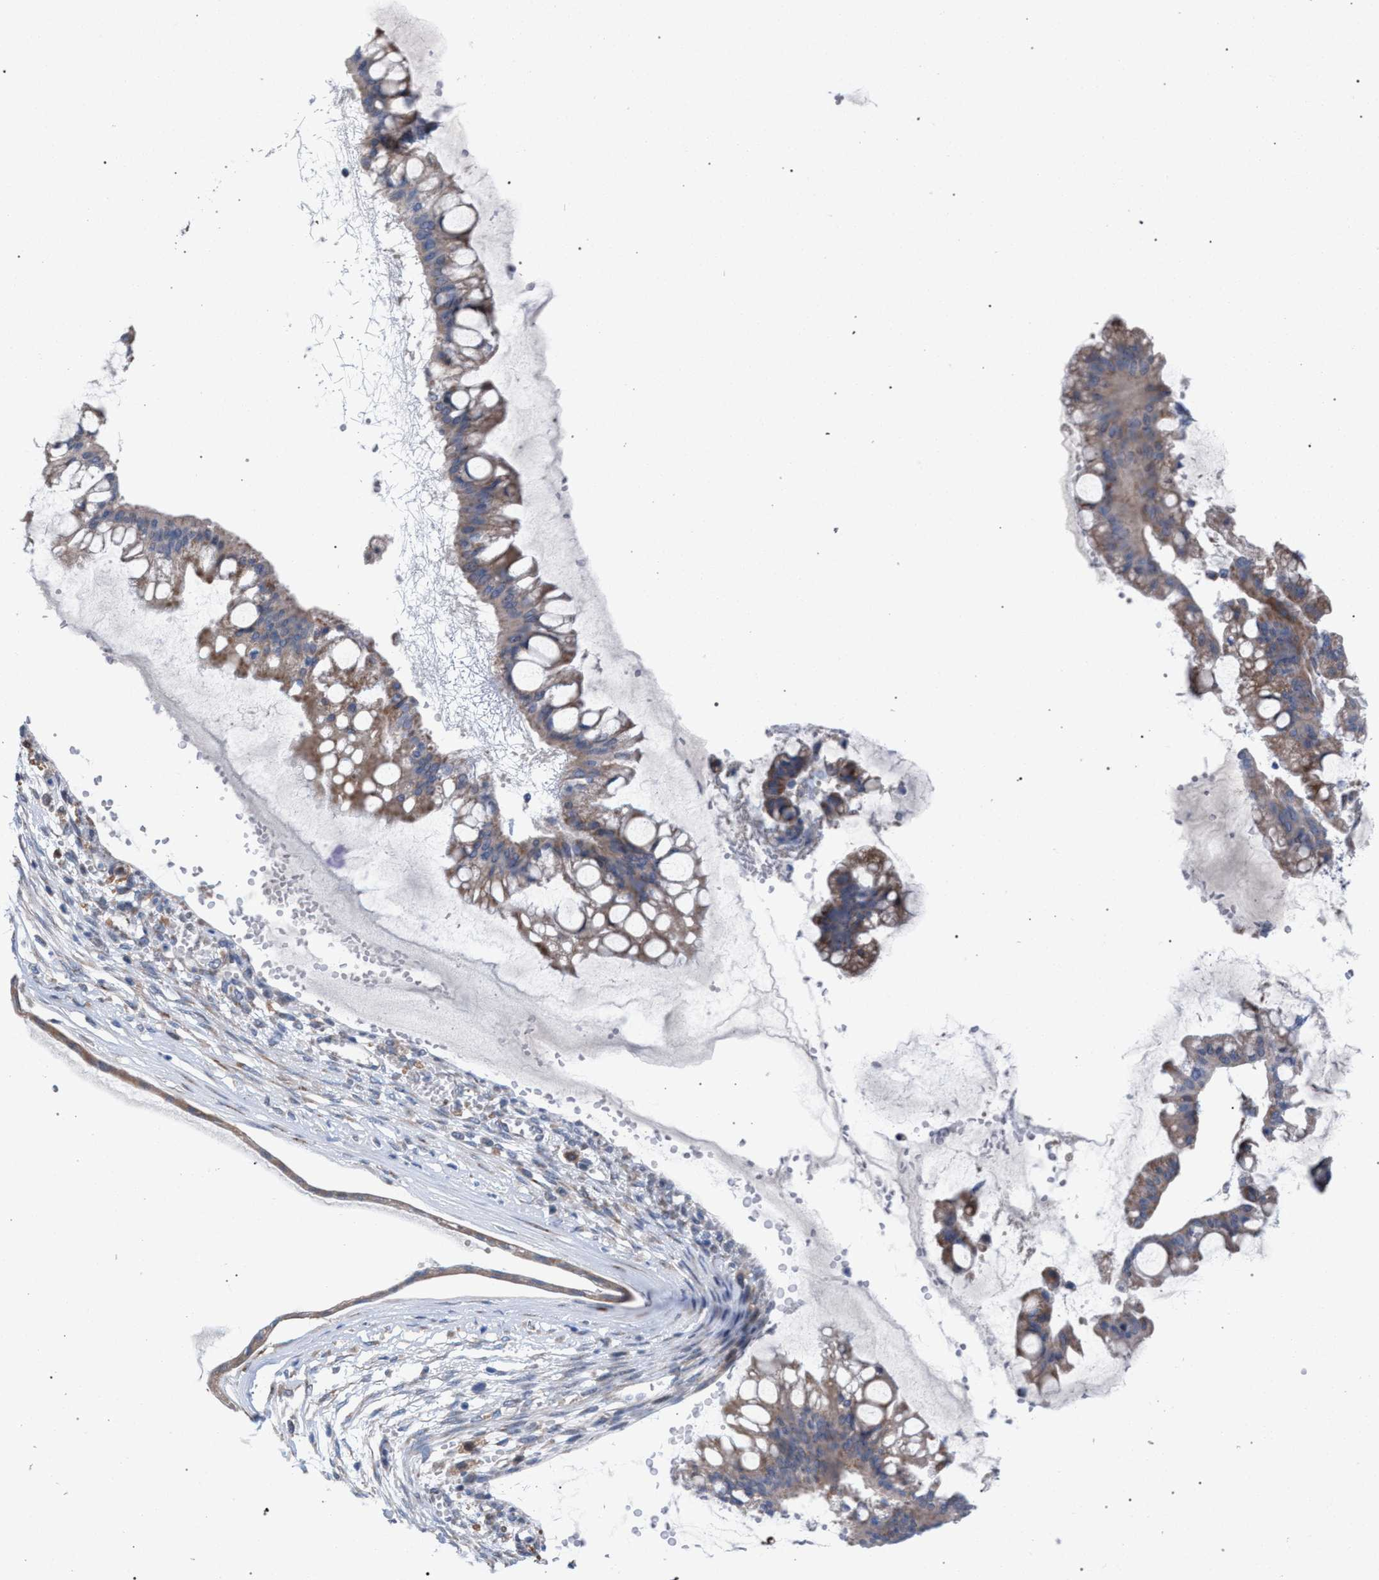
{"staining": {"intensity": "weak", "quantity": ">75%", "location": "cytoplasmic/membranous"}, "tissue": "ovarian cancer", "cell_type": "Tumor cells", "image_type": "cancer", "snomed": [{"axis": "morphology", "description": "Cystadenocarcinoma, mucinous, NOS"}, {"axis": "topography", "description": "Ovary"}], "caption": "Immunohistochemical staining of ovarian cancer shows weak cytoplasmic/membranous protein positivity in about >75% of tumor cells.", "gene": "RNF135", "patient": {"sex": "female", "age": 73}}